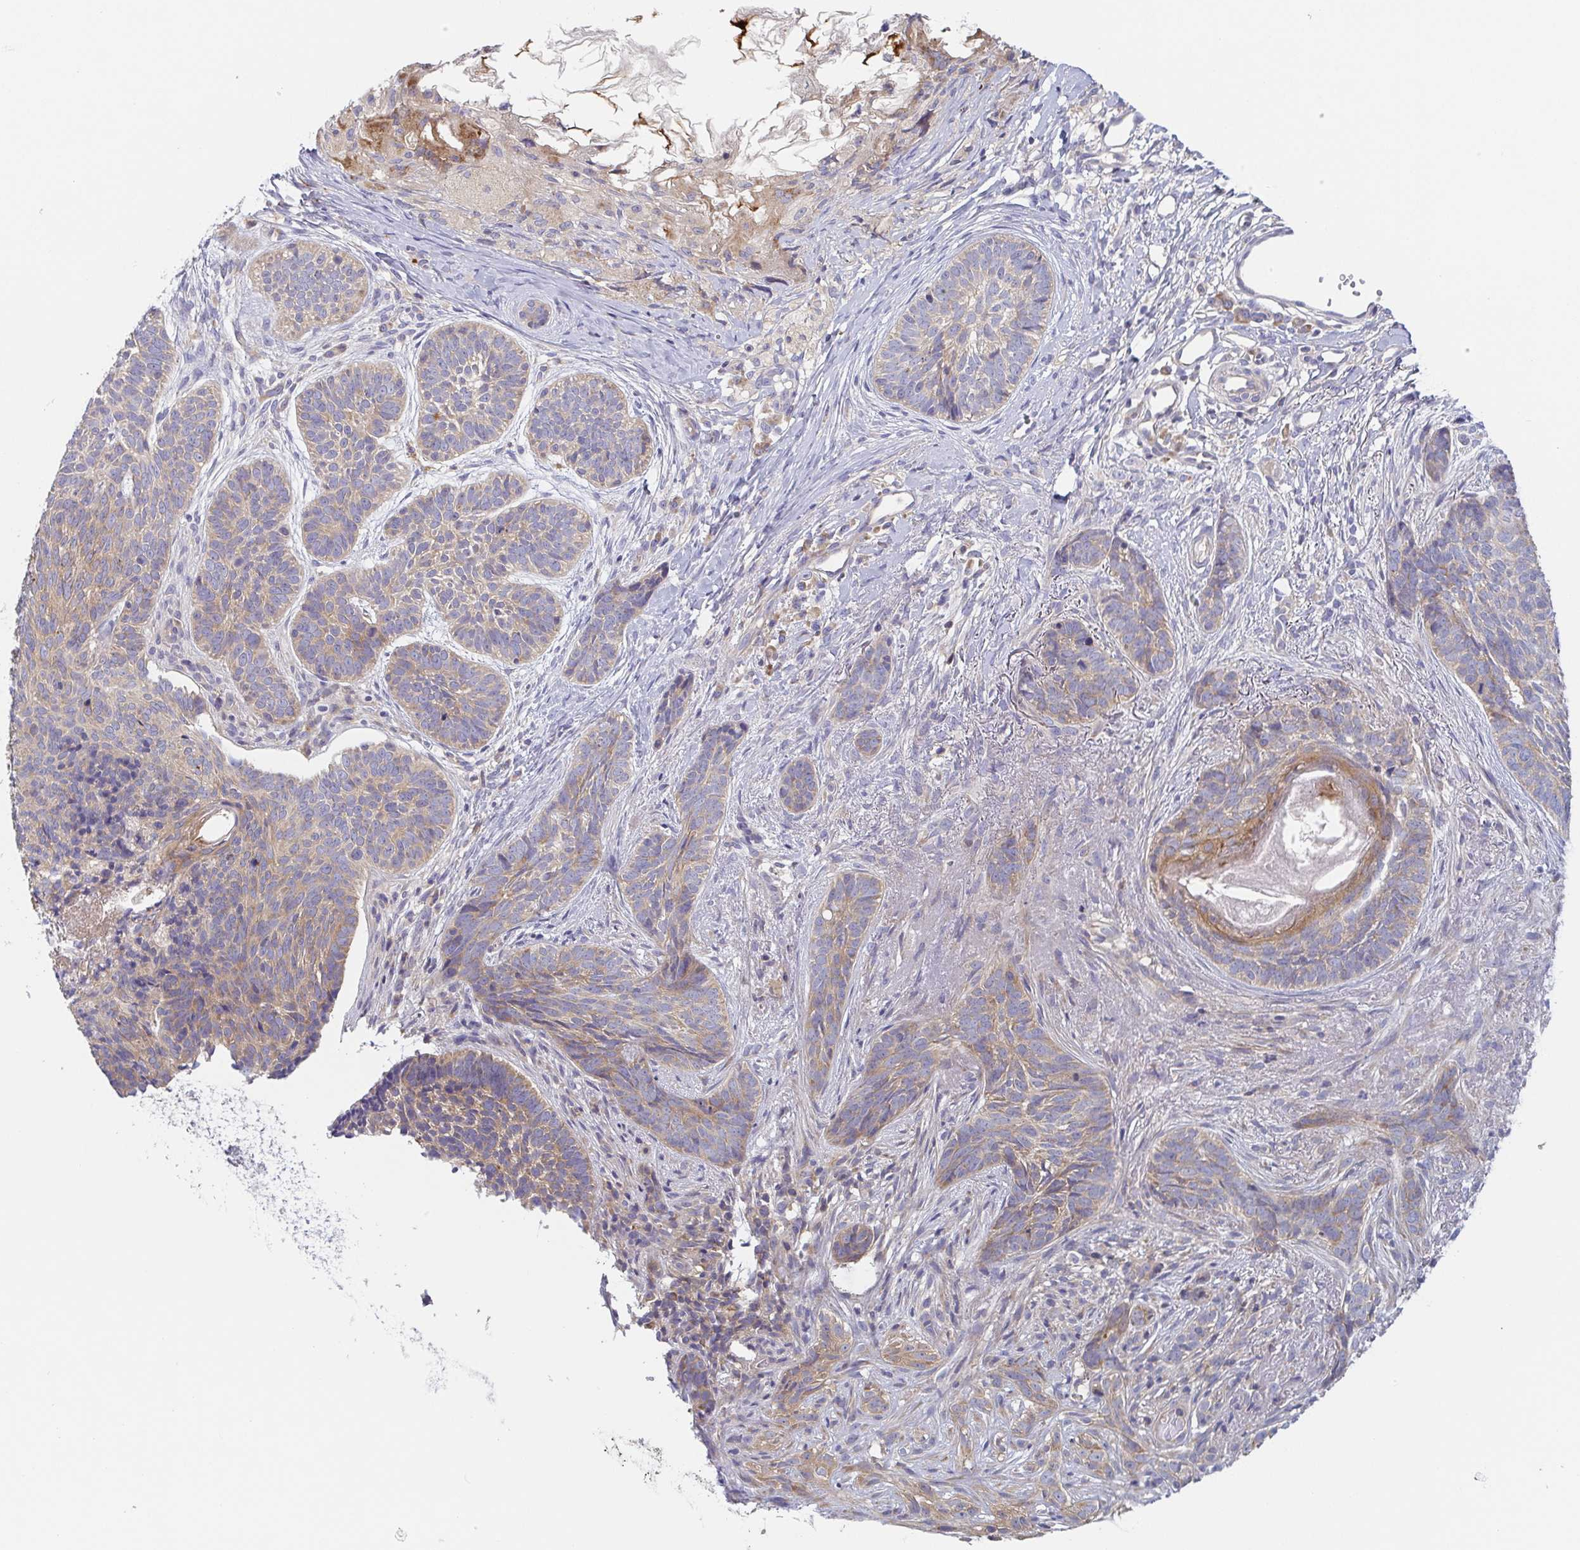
{"staining": {"intensity": "weak", "quantity": "25%-75%", "location": "cytoplasmic/membranous"}, "tissue": "skin cancer", "cell_type": "Tumor cells", "image_type": "cancer", "snomed": [{"axis": "morphology", "description": "Basal cell carcinoma"}, {"axis": "topography", "description": "Skin"}], "caption": "The immunohistochemical stain shows weak cytoplasmic/membranous positivity in tumor cells of skin basal cell carcinoma tissue. The protein is shown in brown color, while the nuclei are stained blue.", "gene": "TUFT1", "patient": {"sex": "female", "age": 74}}